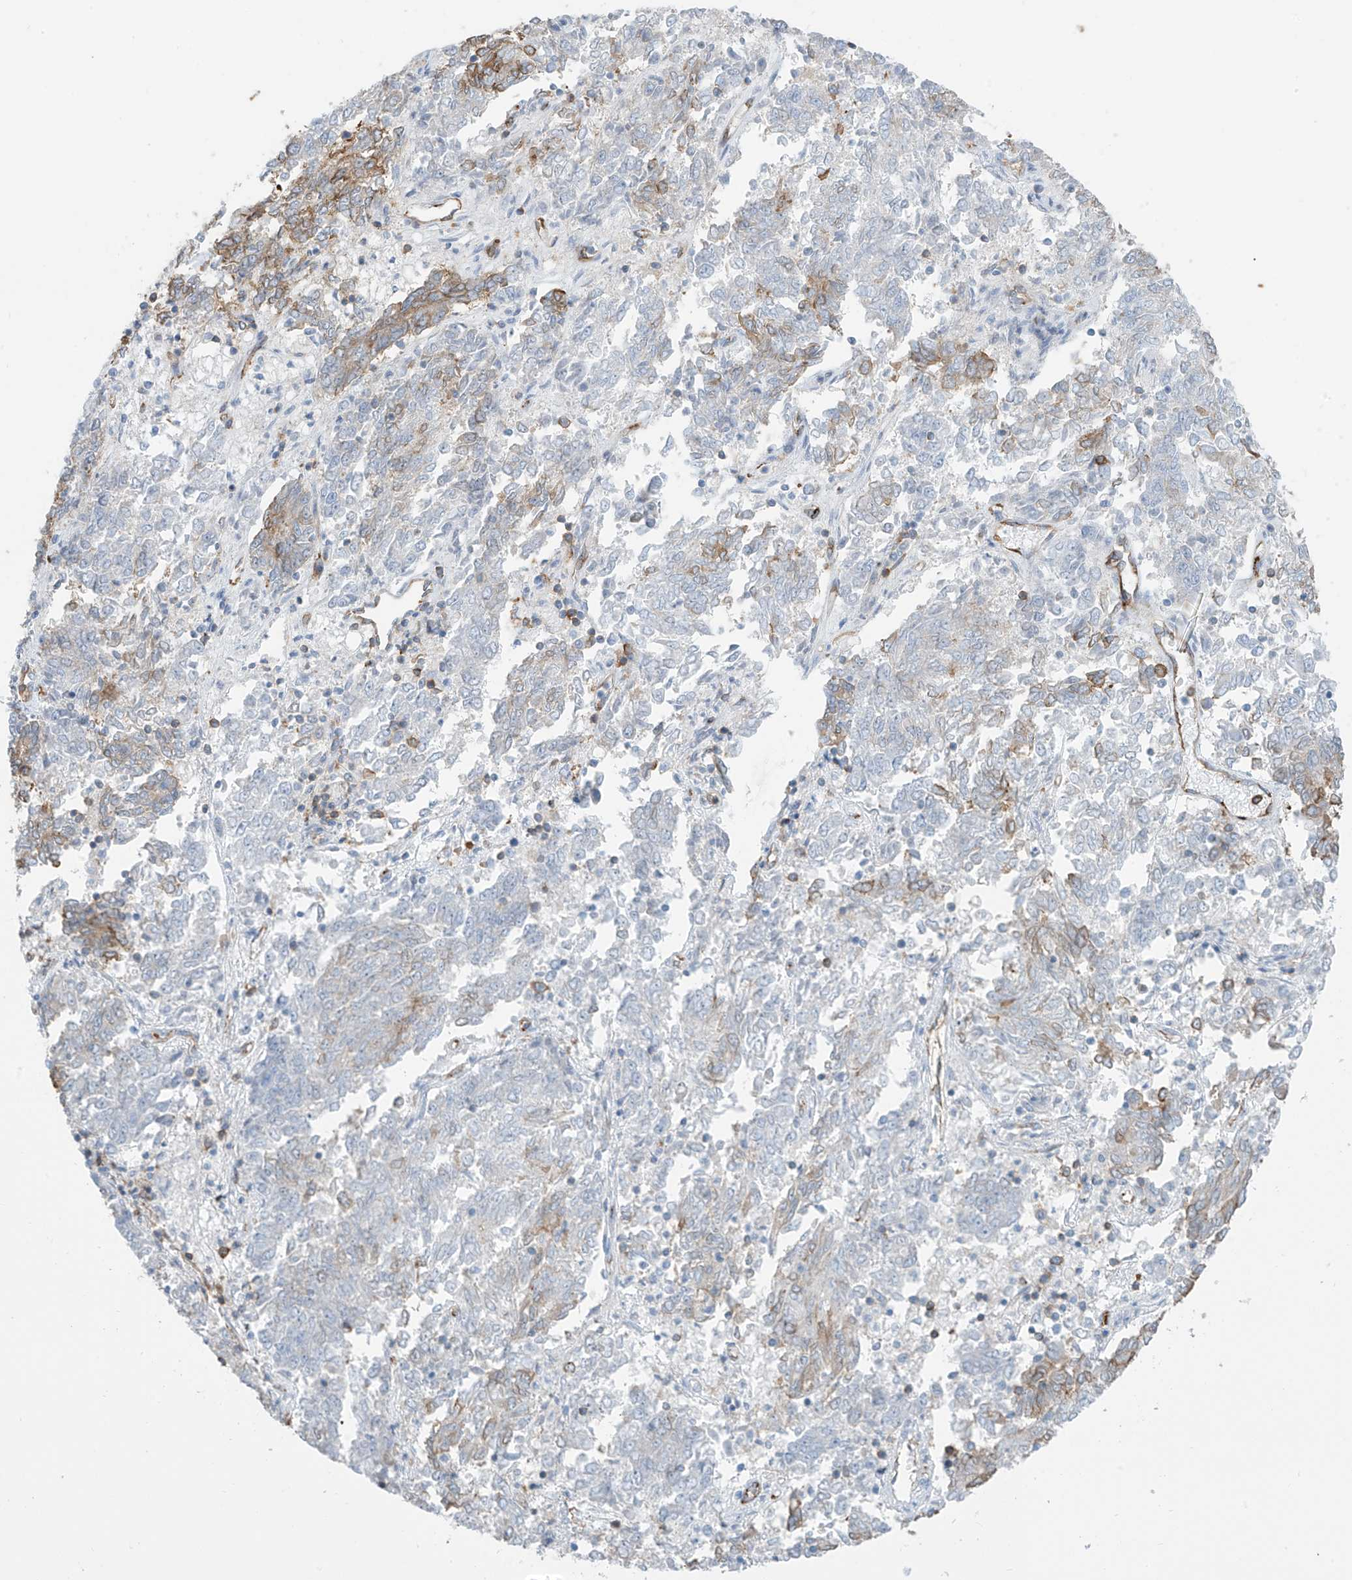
{"staining": {"intensity": "weak", "quantity": "<25%", "location": "cytoplasmic/membranous"}, "tissue": "endometrial cancer", "cell_type": "Tumor cells", "image_type": "cancer", "snomed": [{"axis": "morphology", "description": "Adenocarcinoma, NOS"}, {"axis": "topography", "description": "Endometrium"}], "caption": "Immunohistochemistry of endometrial cancer shows no staining in tumor cells. The staining is performed using DAB (3,3'-diaminobenzidine) brown chromogen with nuclei counter-stained in using hematoxylin.", "gene": "ZNF846", "patient": {"sex": "female", "age": 80}}